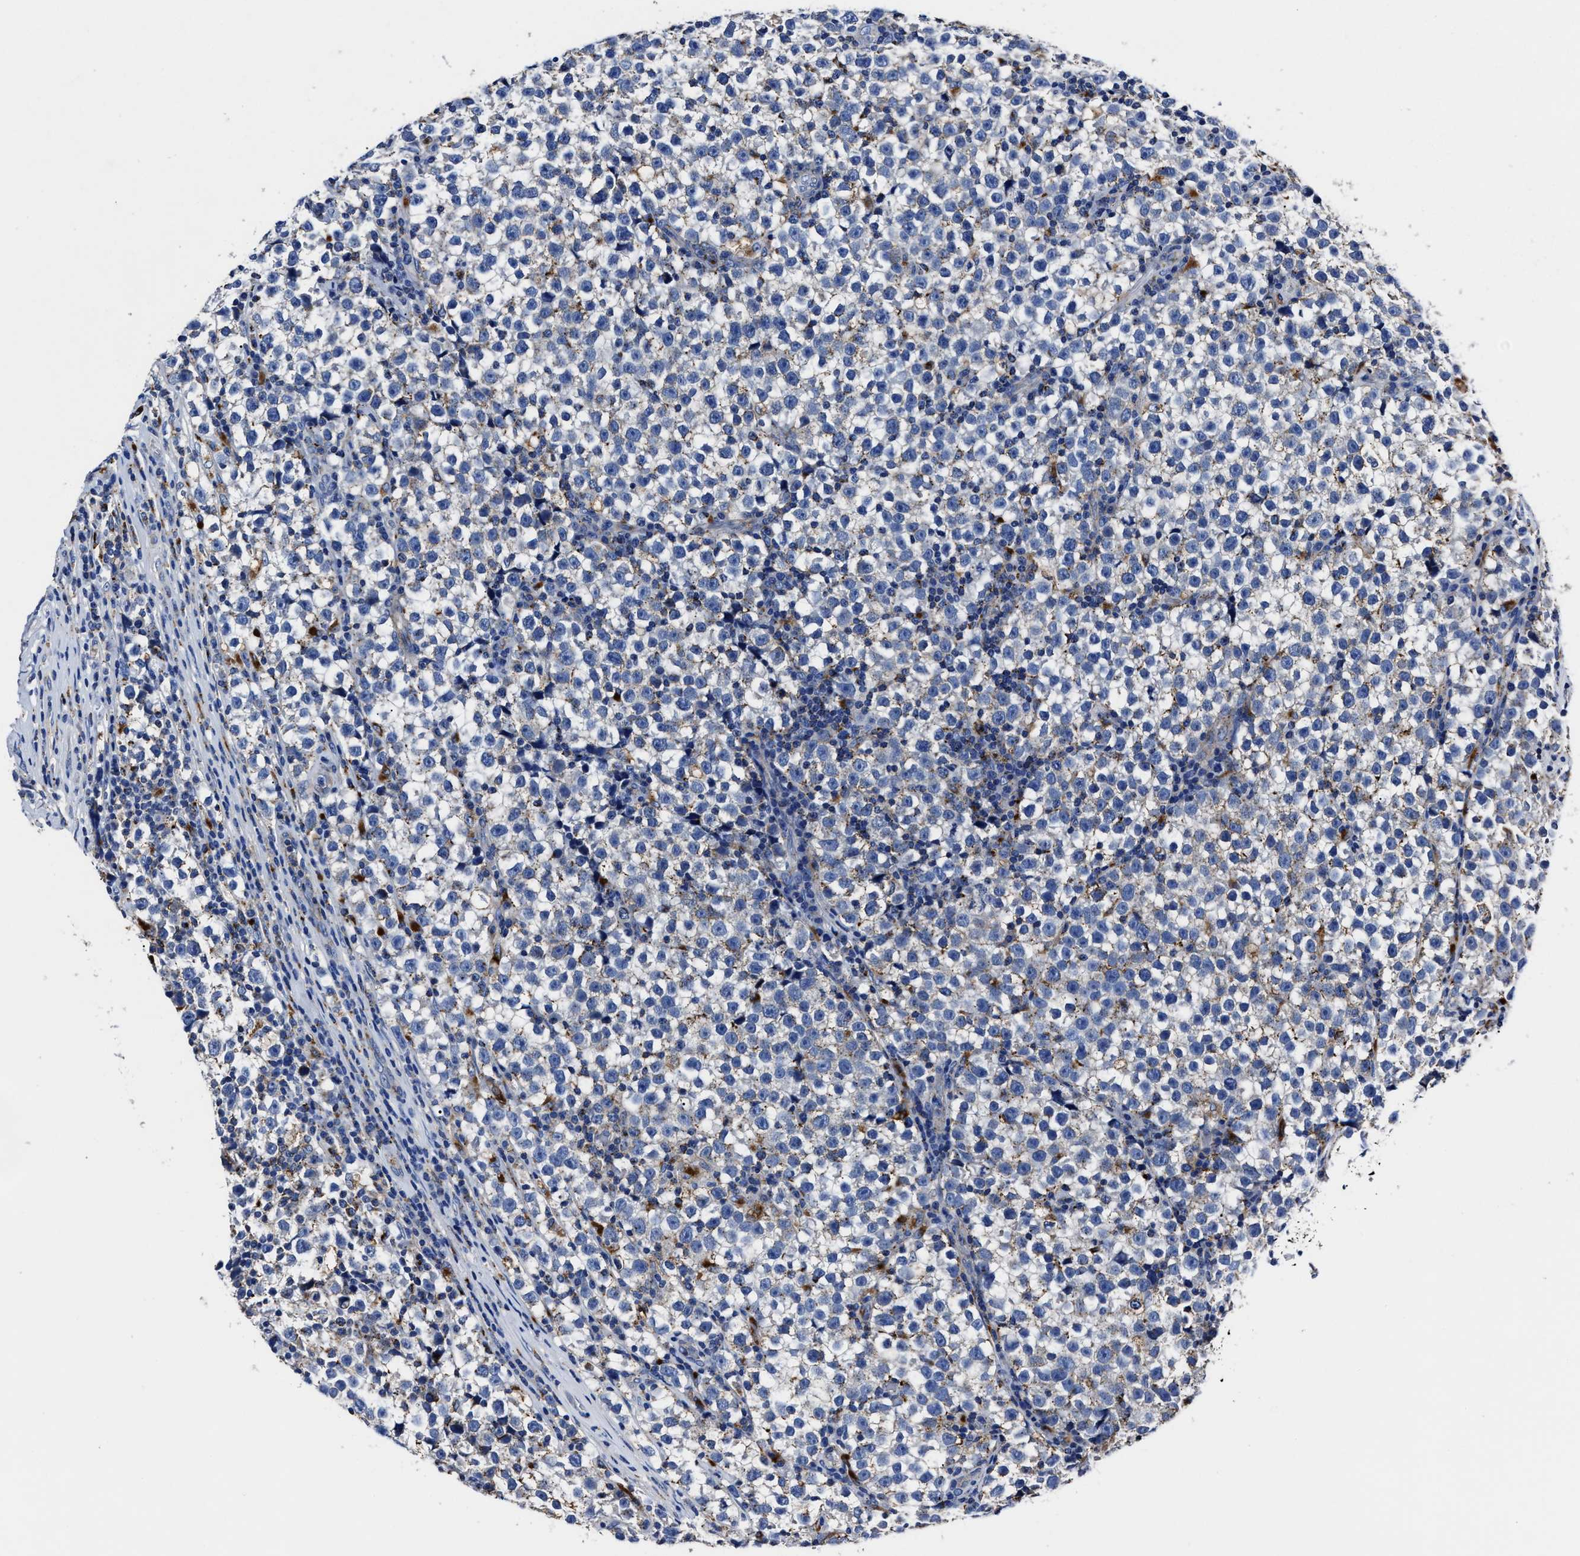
{"staining": {"intensity": "negative", "quantity": "none", "location": "none"}, "tissue": "testis cancer", "cell_type": "Tumor cells", "image_type": "cancer", "snomed": [{"axis": "morphology", "description": "Normal tissue, NOS"}, {"axis": "morphology", "description": "Seminoma, NOS"}, {"axis": "topography", "description": "Testis"}], "caption": "This is an IHC histopathology image of testis seminoma. There is no staining in tumor cells.", "gene": "LAMTOR4", "patient": {"sex": "male", "age": 43}}